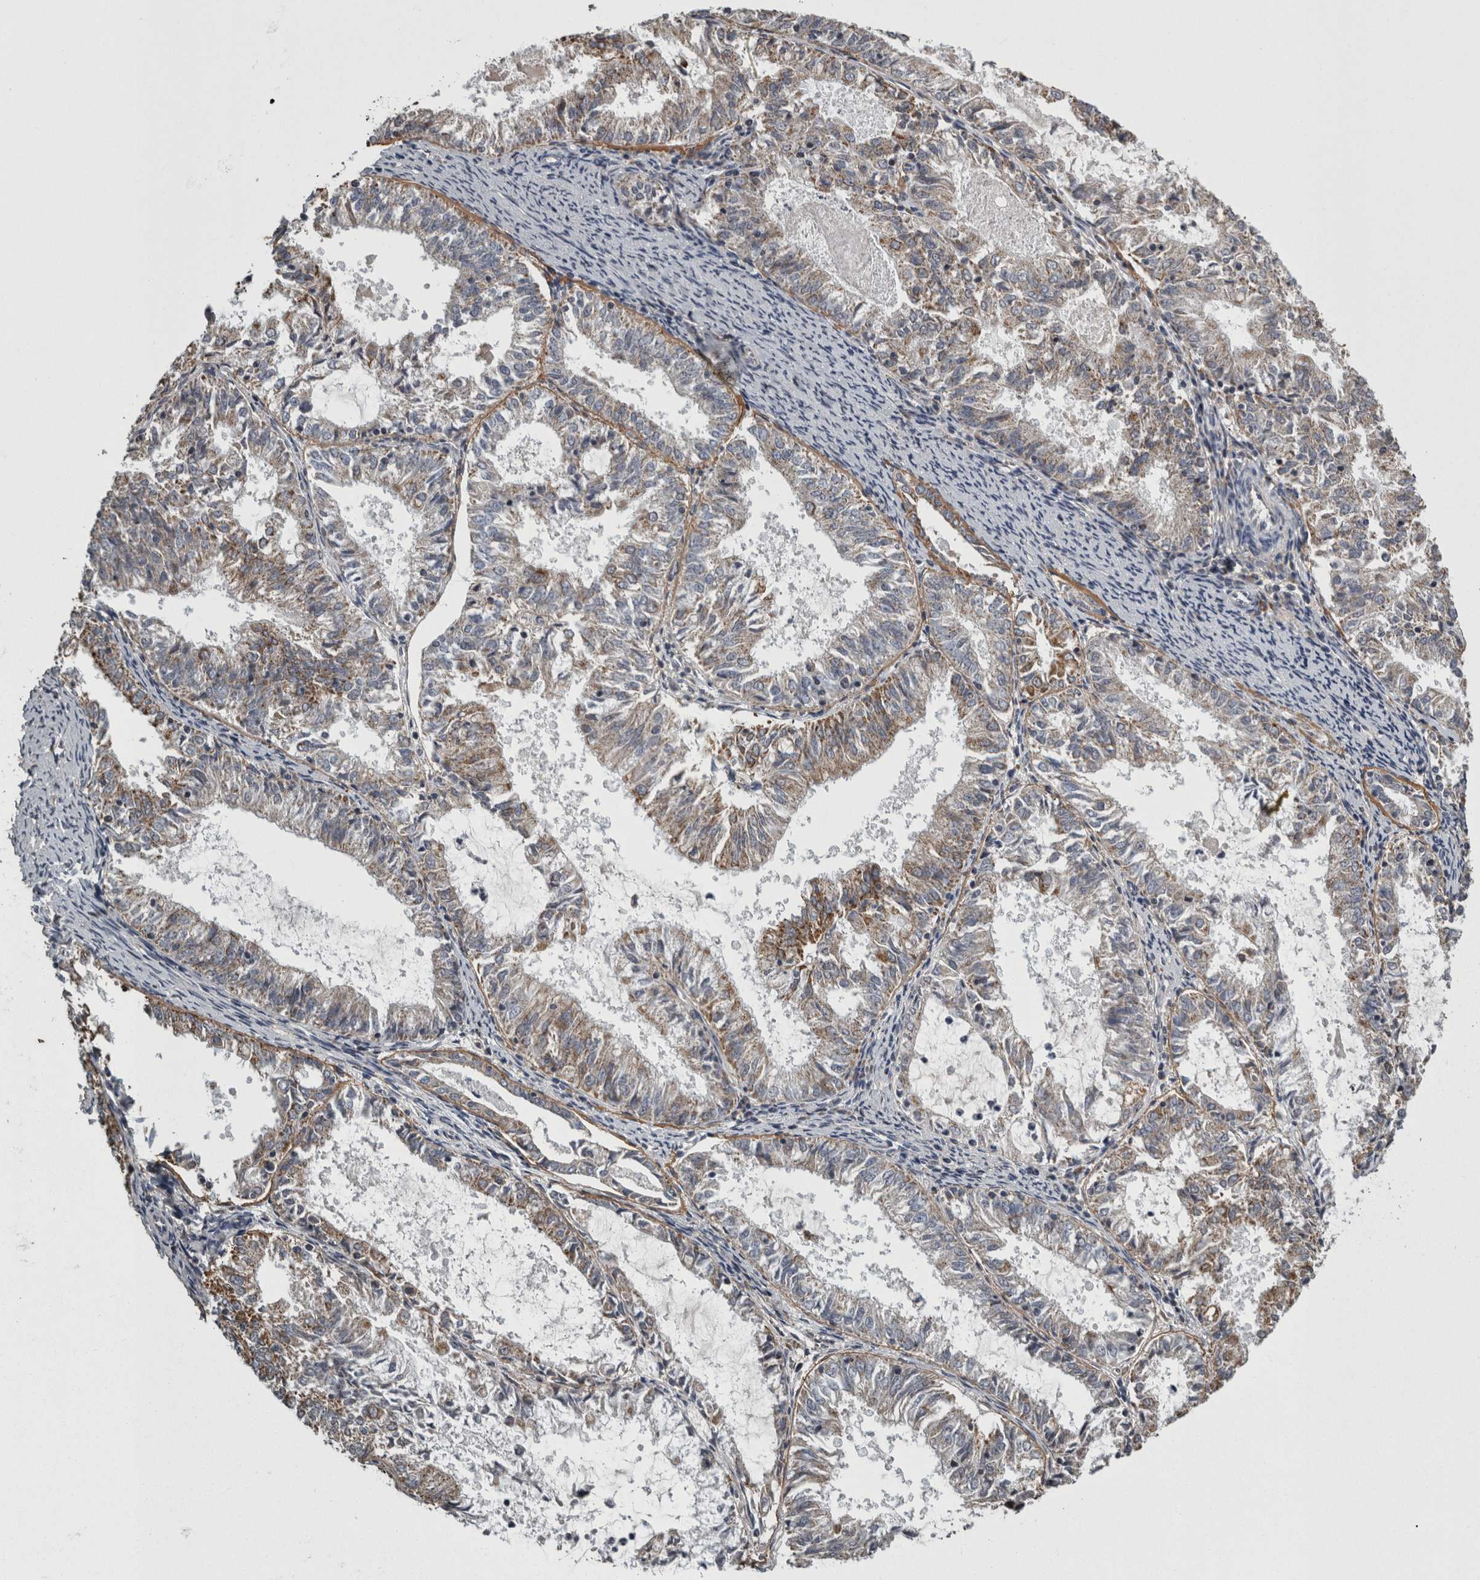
{"staining": {"intensity": "weak", "quantity": ">75%", "location": "cytoplasmic/membranous"}, "tissue": "endometrial cancer", "cell_type": "Tumor cells", "image_type": "cancer", "snomed": [{"axis": "morphology", "description": "Adenocarcinoma, NOS"}, {"axis": "topography", "description": "Endometrium"}], "caption": "Human endometrial adenocarcinoma stained for a protein (brown) exhibits weak cytoplasmic/membranous positive expression in approximately >75% of tumor cells.", "gene": "FRK", "patient": {"sex": "female", "age": 57}}